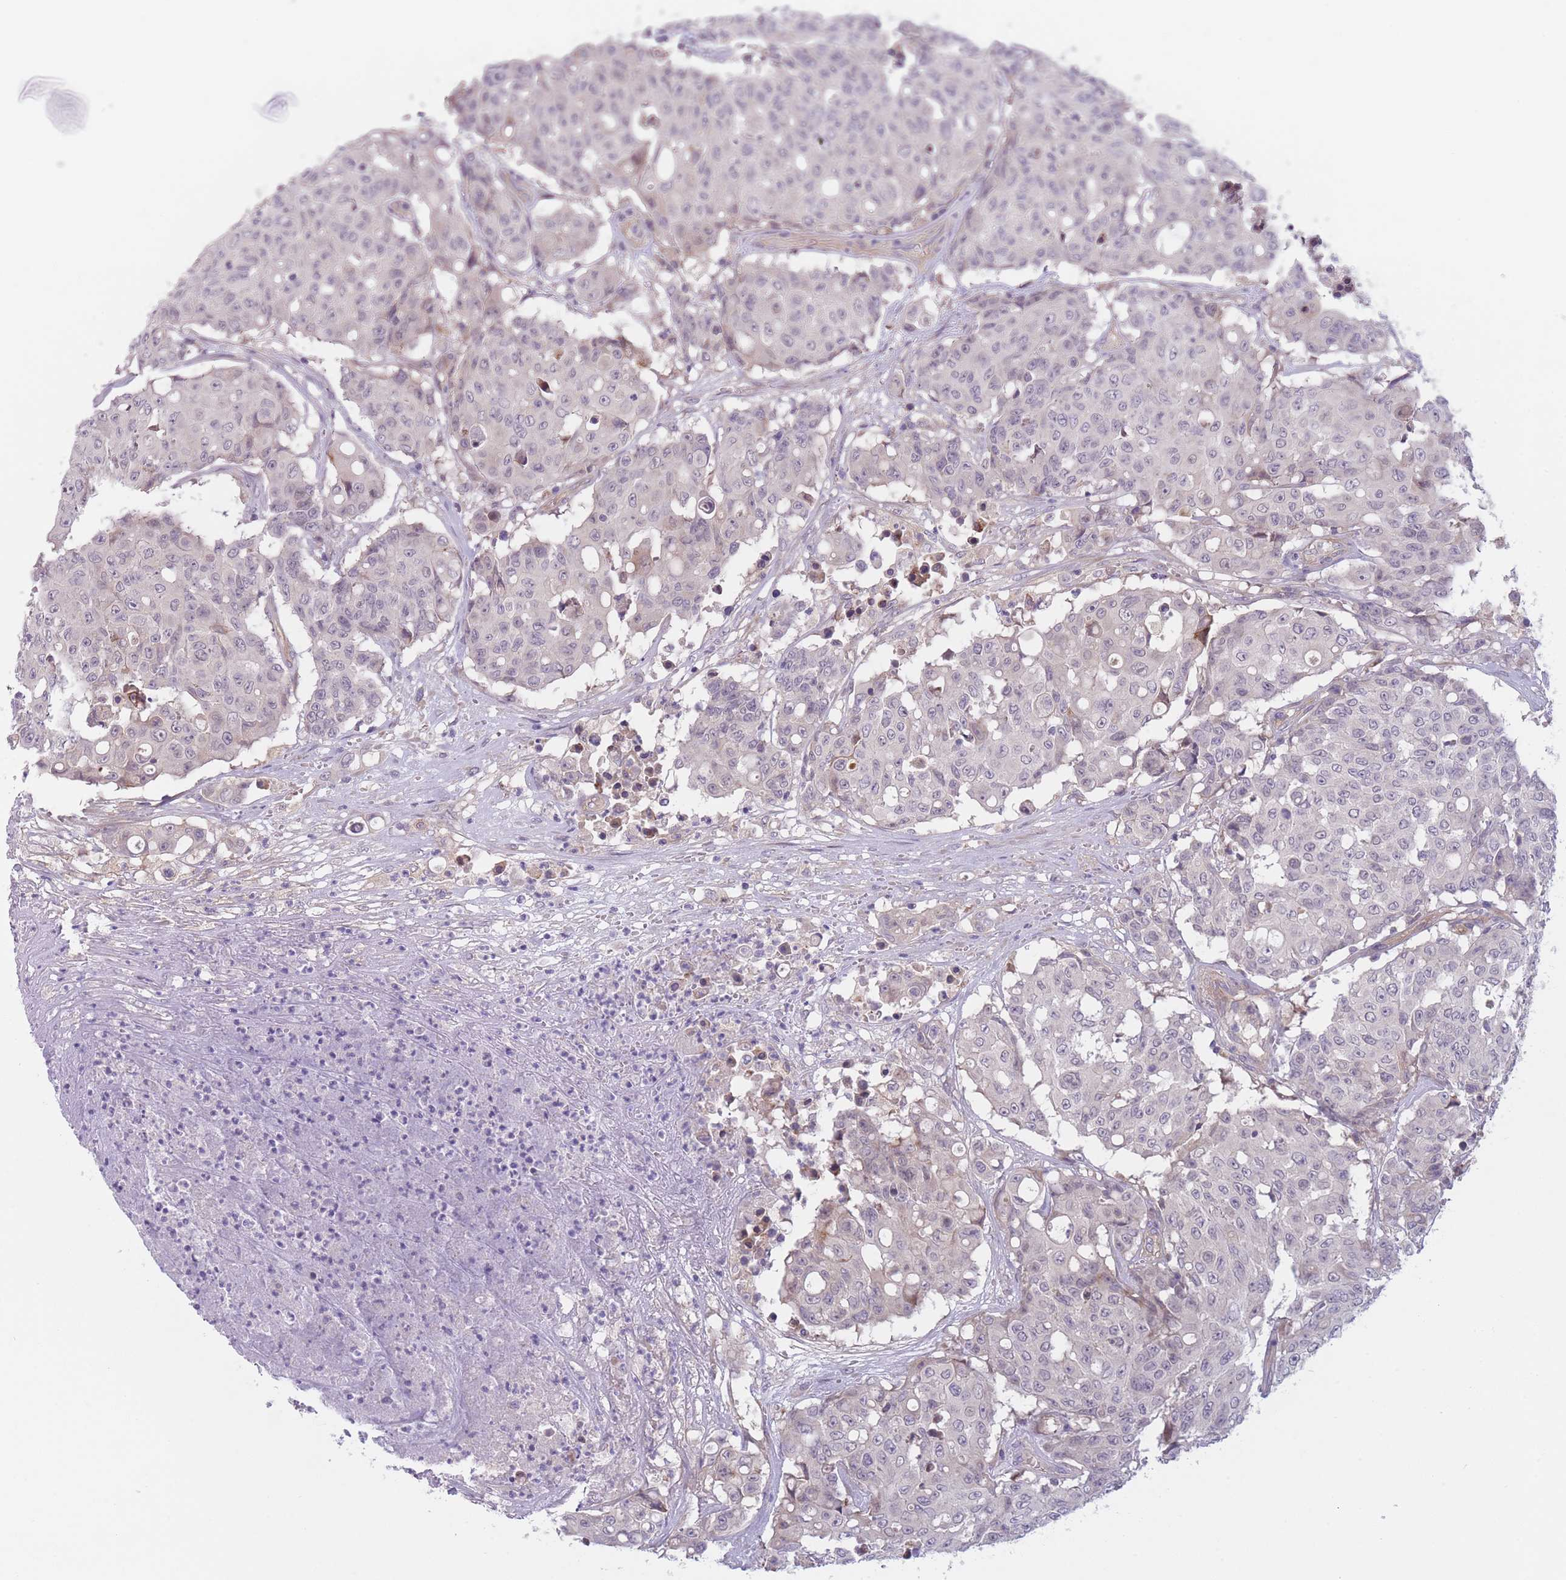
{"staining": {"intensity": "negative", "quantity": "none", "location": "none"}, "tissue": "colorectal cancer", "cell_type": "Tumor cells", "image_type": "cancer", "snomed": [{"axis": "morphology", "description": "Adenocarcinoma, NOS"}, {"axis": "topography", "description": "Colon"}], "caption": "Adenocarcinoma (colorectal) stained for a protein using IHC reveals no expression tumor cells.", "gene": "WDR93", "patient": {"sex": "male", "age": 51}}